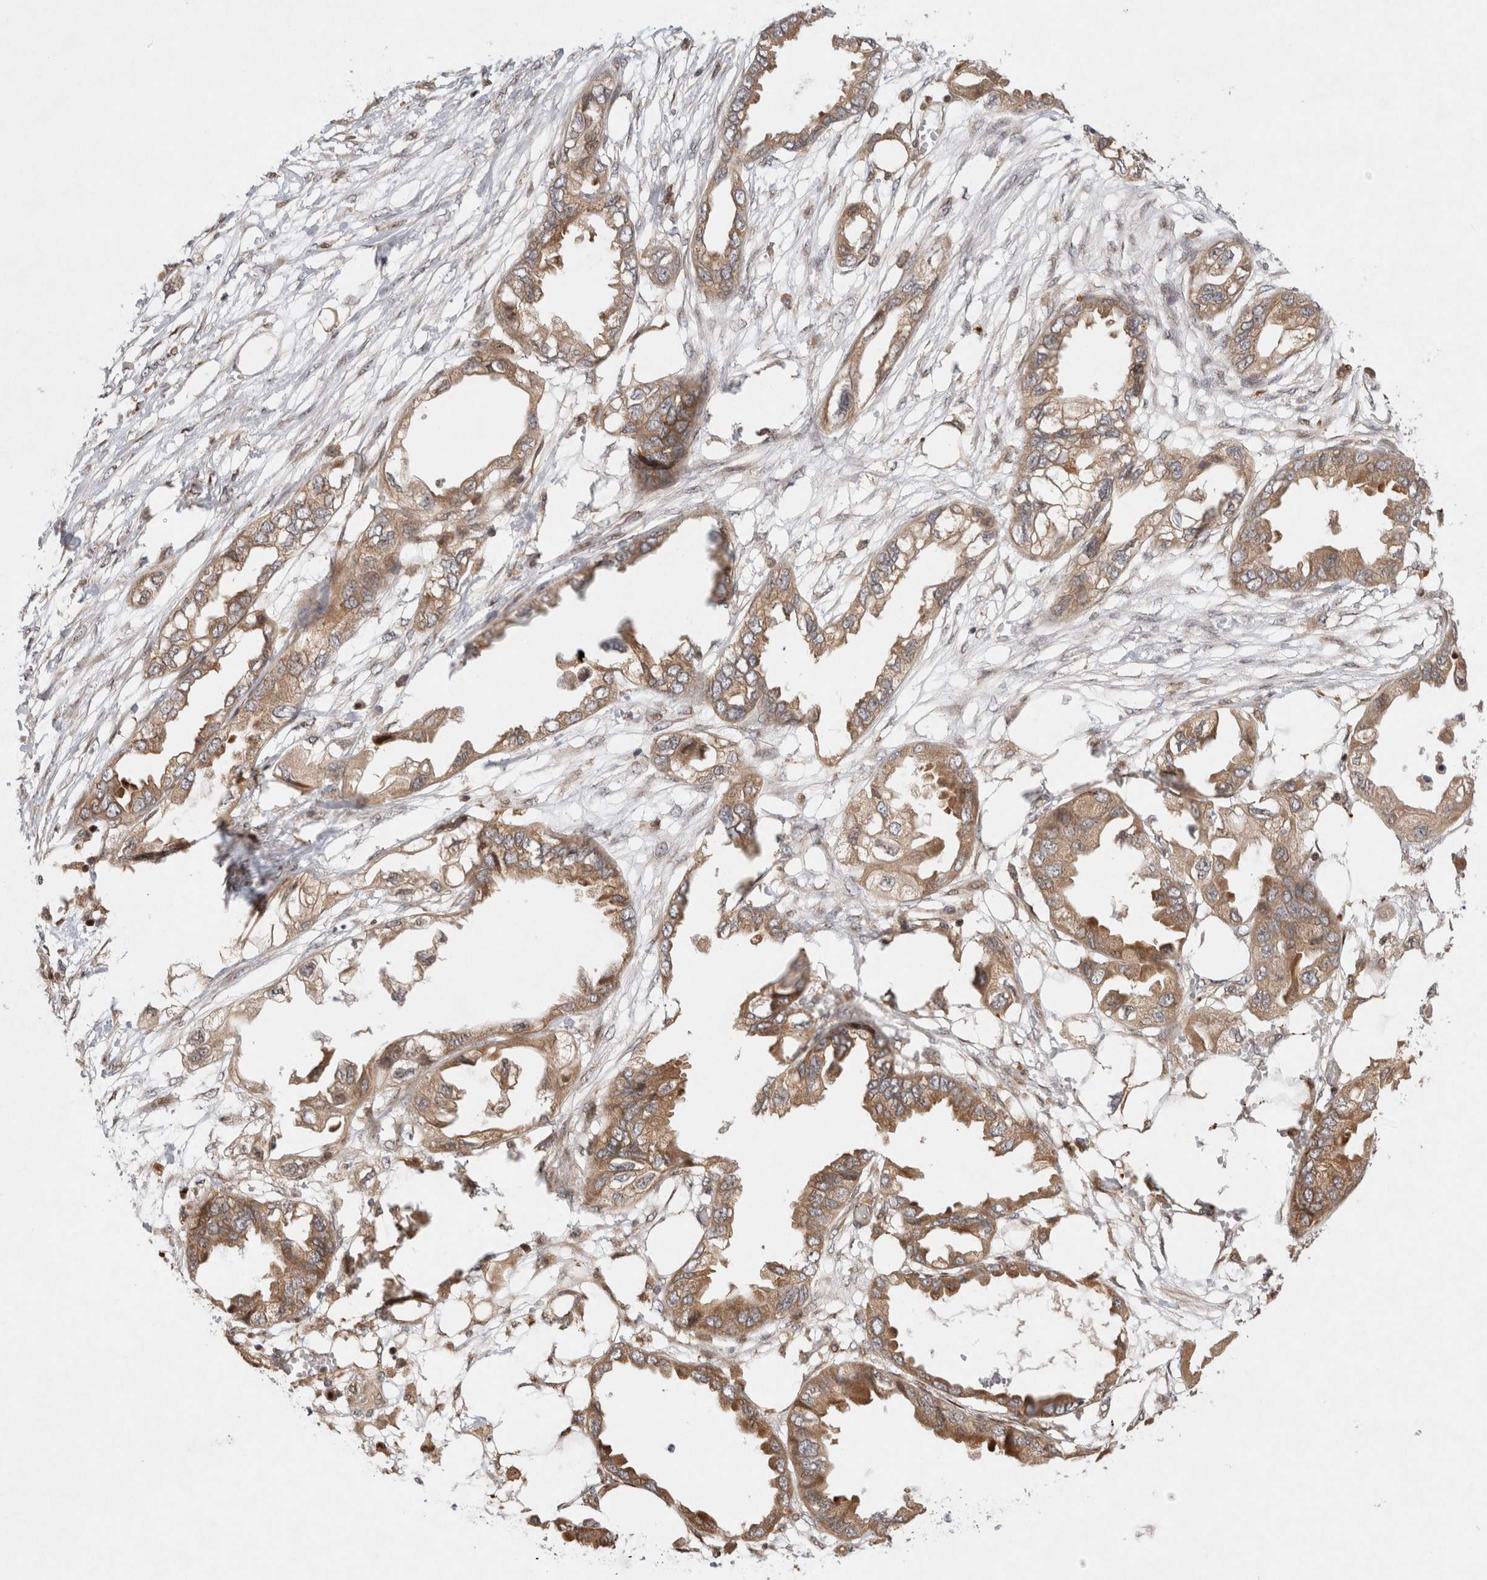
{"staining": {"intensity": "moderate", "quantity": ">75%", "location": "cytoplasmic/membranous"}, "tissue": "endometrial cancer", "cell_type": "Tumor cells", "image_type": "cancer", "snomed": [{"axis": "morphology", "description": "Adenocarcinoma, NOS"}, {"axis": "morphology", "description": "Adenocarcinoma, metastatic, NOS"}, {"axis": "topography", "description": "Adipose tissue"}, {"axis": "topography", "description": "Endometrium"}], "caption": "The immunohistochemical stain labels moderate cytoplasmic/membranous staining in tumor cells of endometrial cancer (adenocarcinoma) tissue. The staining was performed using DAB (3,3'-diaminobenzidine), with brown indicating positive protein expression. Nuclei are stained blue with hematoxylin.", "gene": "HTT", "patient": {"sex": "female", "age": 67}}